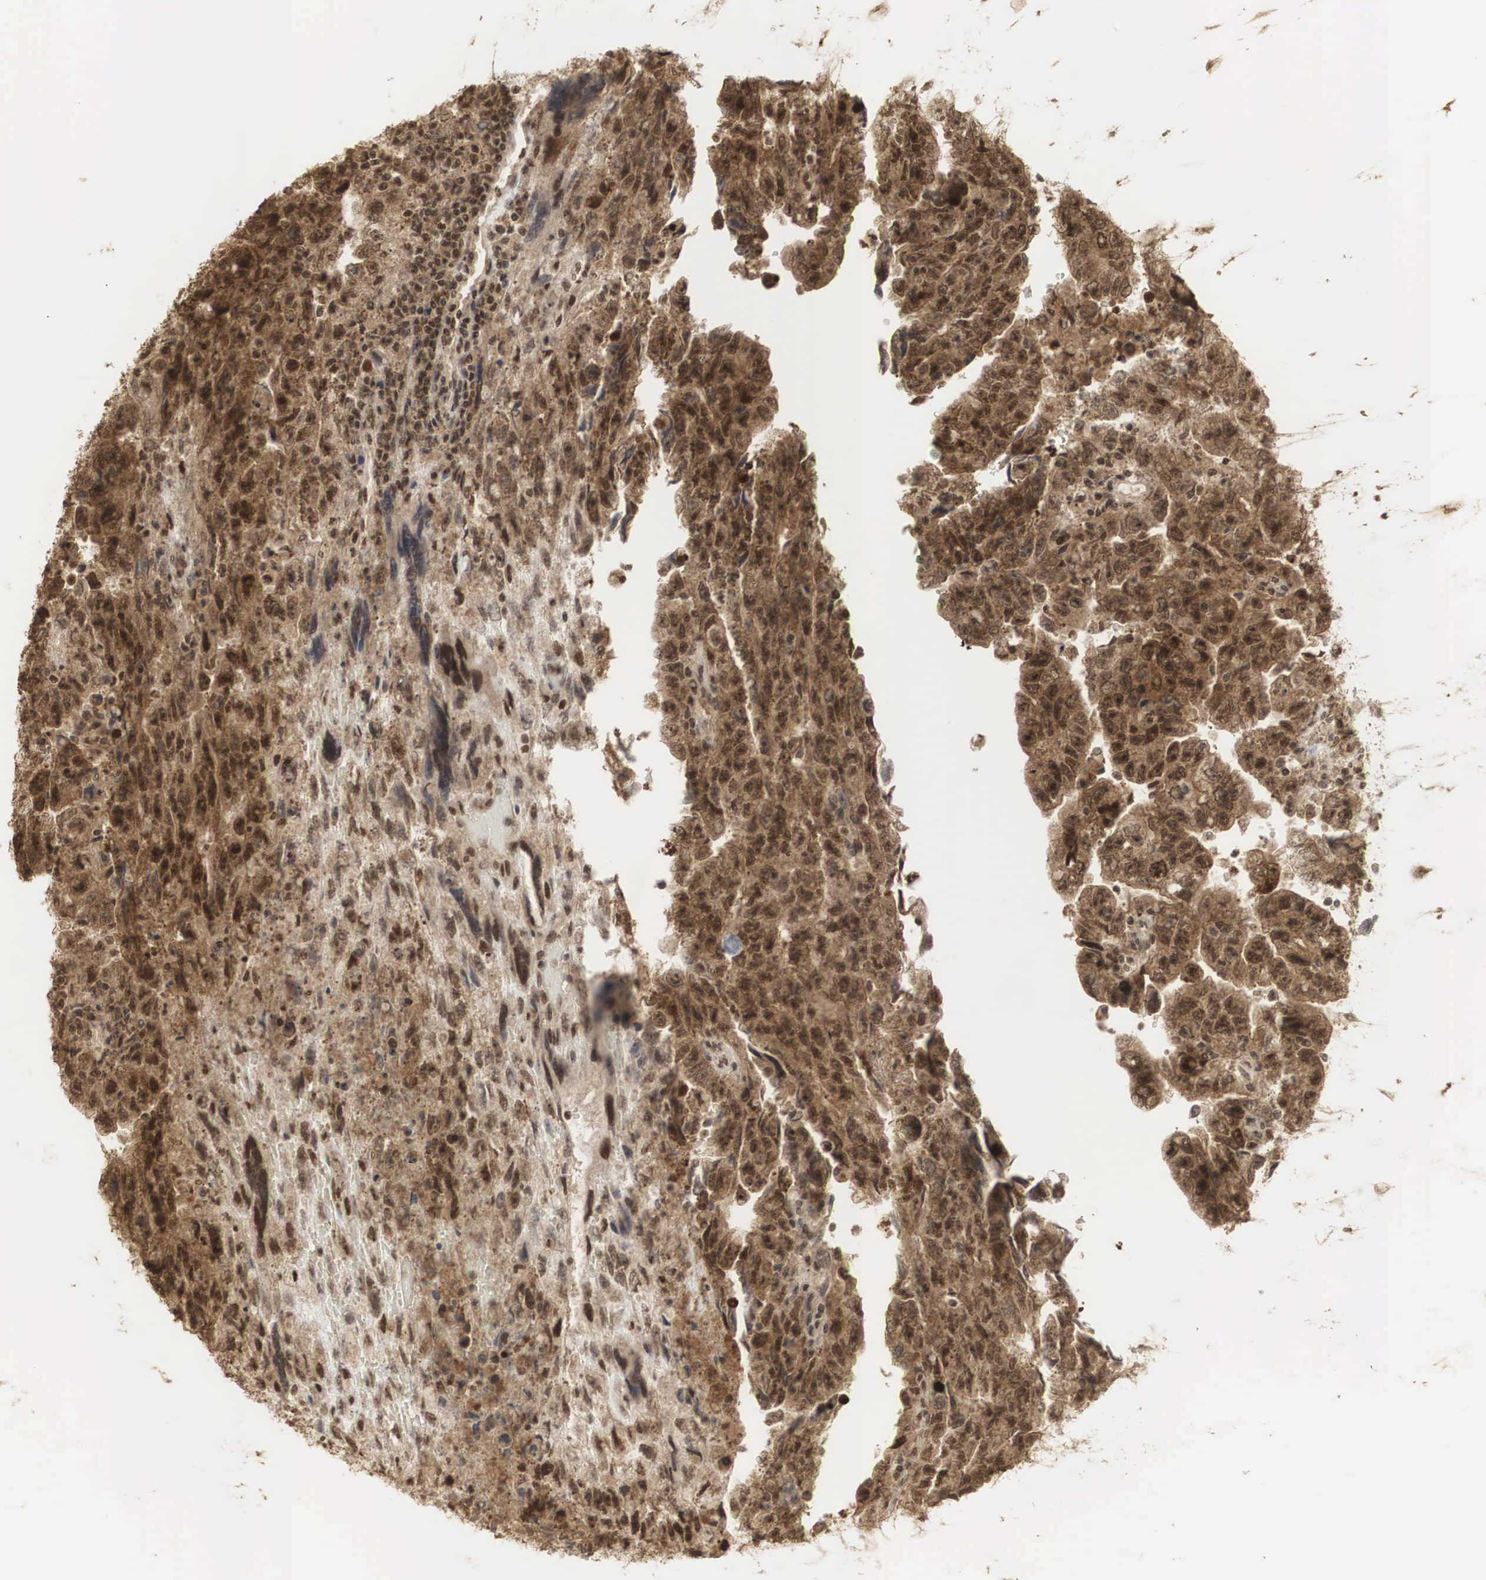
{"staining": {"intensity": "strong", "quantity": ">75%", "location": "cytoplasmic/membranous,nuclear"}, "tissue": "testis cancer", "cell_type": "Tumor cells", "image_type": "cancer", "snomed": [{"axis": "morphology", "description": "Carcinoma, Embryonal, NOS"}, {"axis": "topography", "description": "Testis"}], "caption": "Protein staining exhibits strong cytoplasmic/membranous and nuclear staining in about >75% of tumor cells in embryonal carcinoma (testis).", "gene": "RNF113A", "patient": {"sex": "male", "age": 28}}